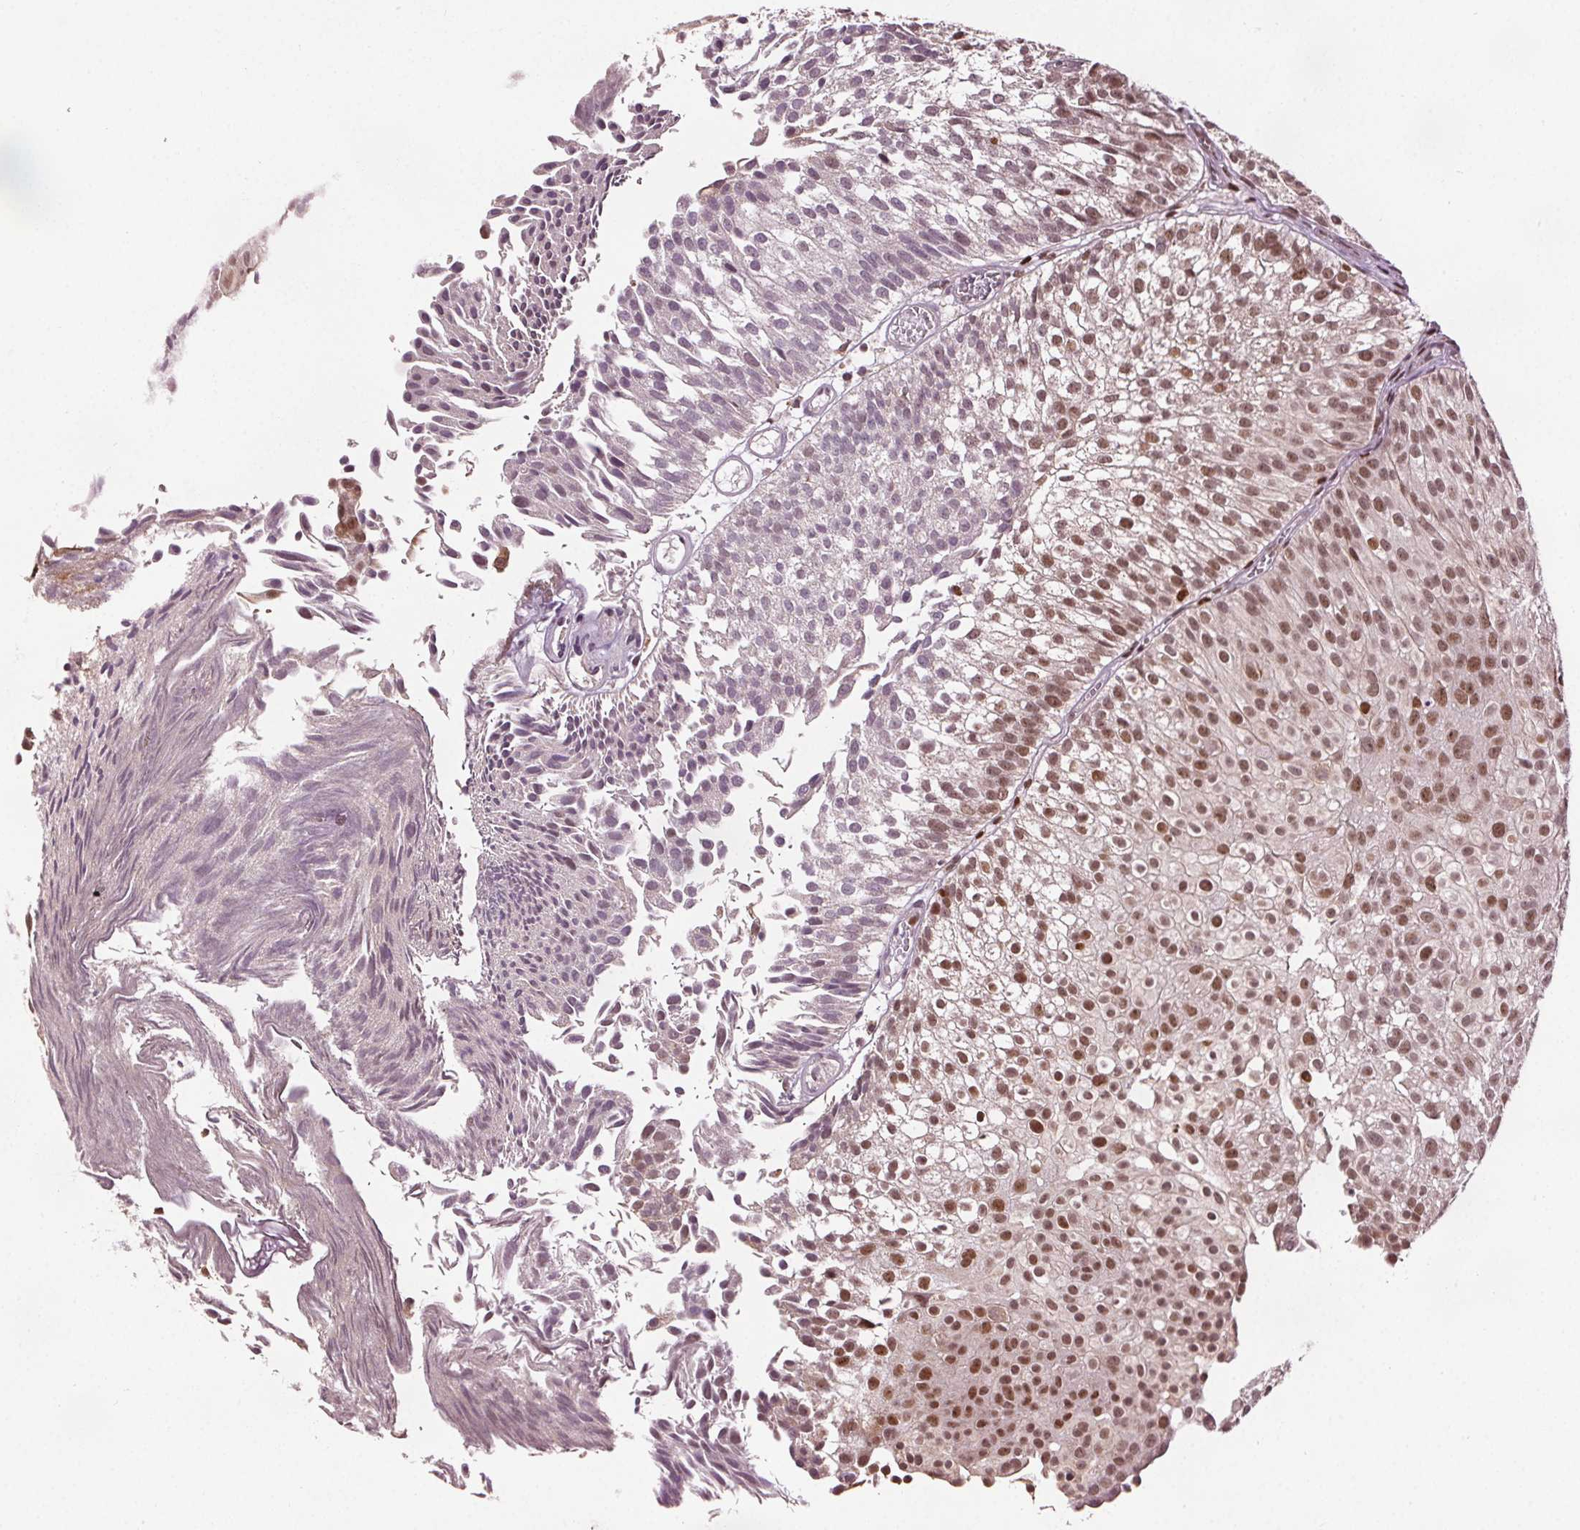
{"staining": {"intensity": "moderate", "quantity": ">75%", "location": "nuclear"}, "tissue": "urothelial cancer", "cell_type": "Tumor cells", "image_type": "cancer", "snomed": [{"axis": "morphology", "description": "Urothelial carcinoma, Low grade"}, {"axis": "topography", "description": "Urinary bladder"}], "caption": "High-magnification brightfield microscopy of low-grade urothelial carcinoma stained with DAB (brown) and counterstained with hematoxylin (blue). tumor cells exhibit moderate nuclear staining is appreciated in approximately>75% of cells. (brown staining indicates protein expression, while blue staining denotes nuclei).", "gene": "DDX11", "patient": {"sex": "male", "age": 70}}